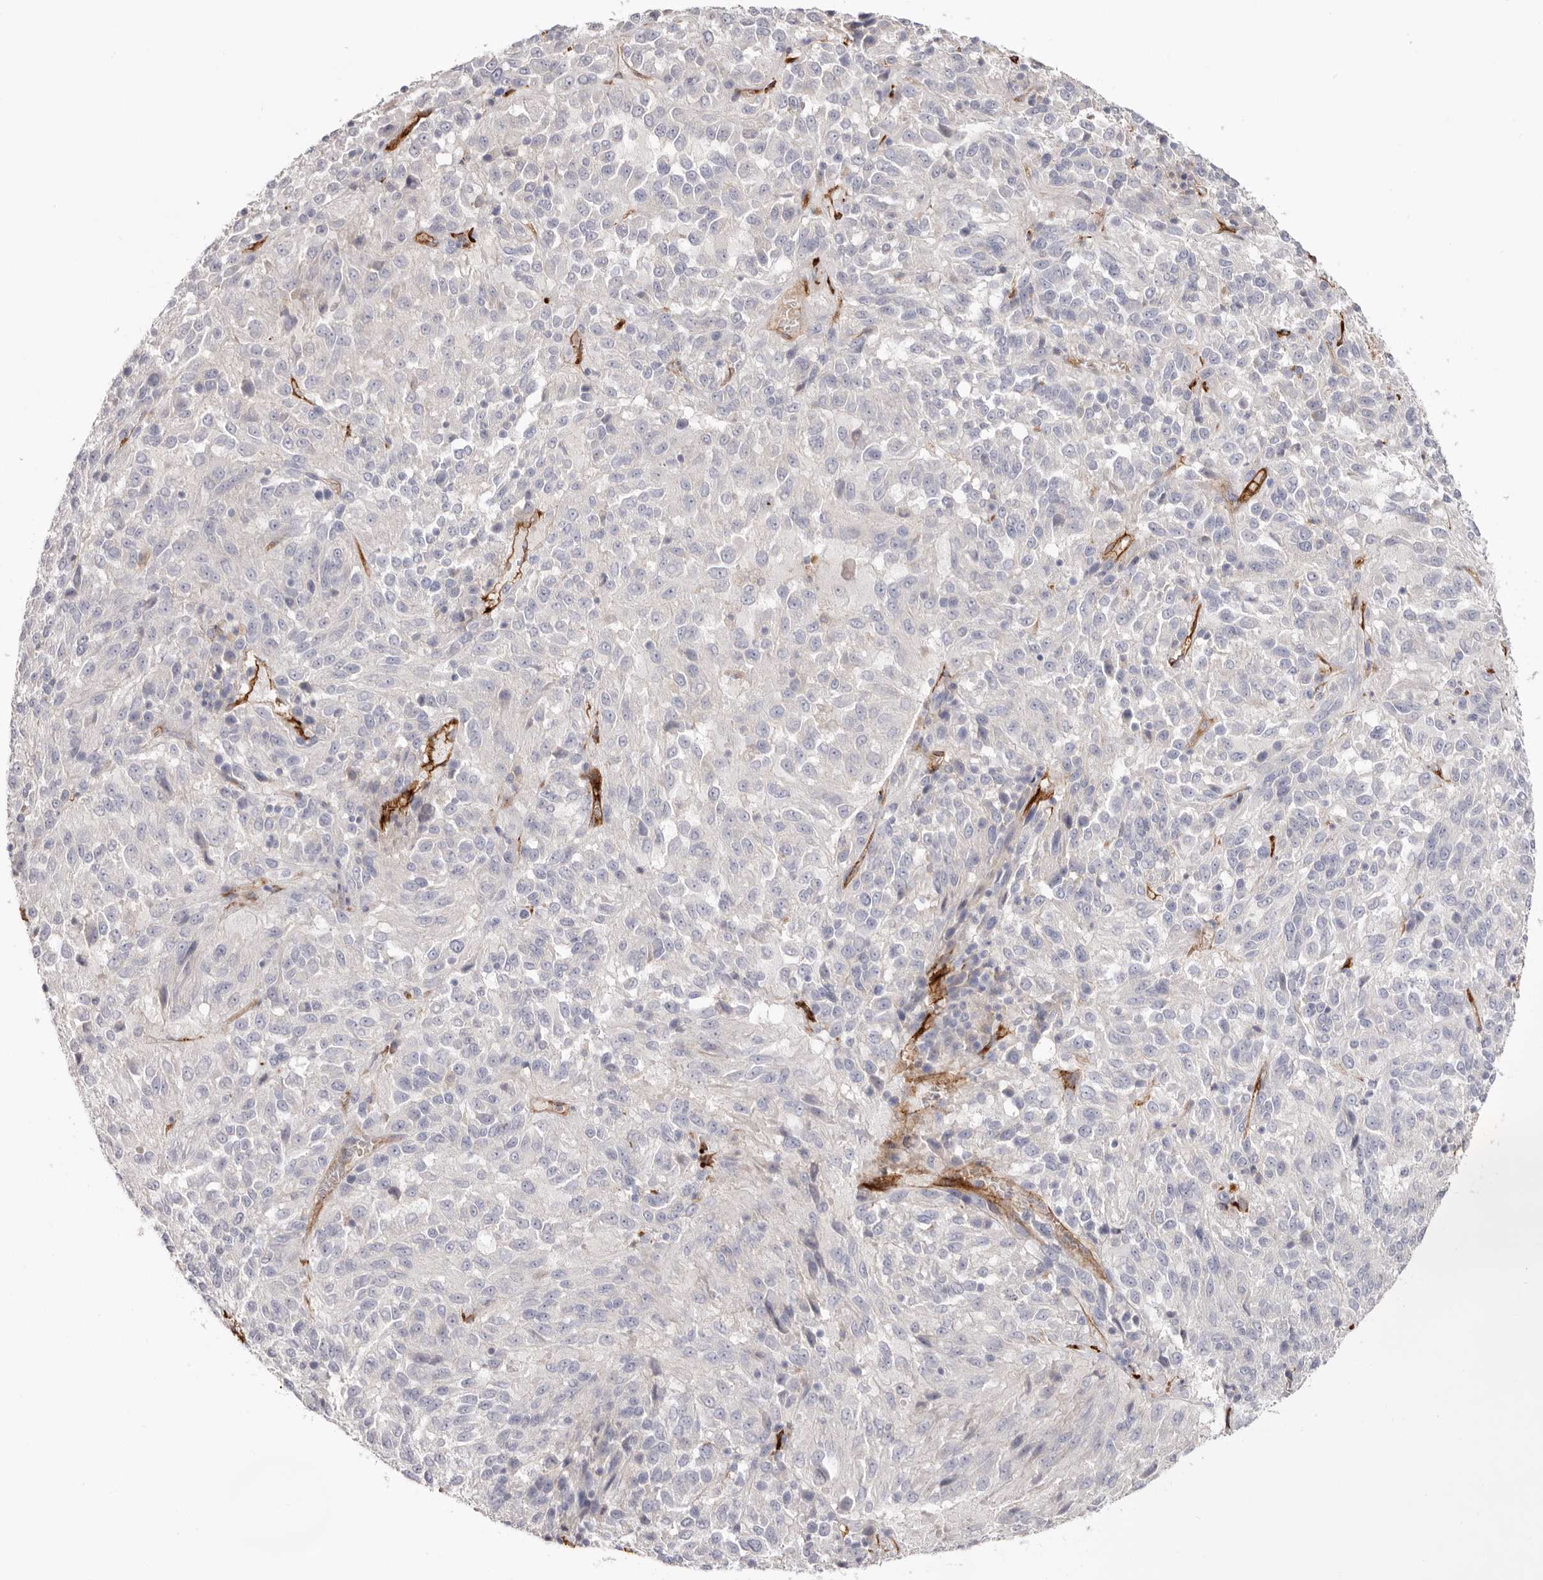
{"staining": {"intensity": "negative", "quantity": "none", "location": "none"}, "tissue": "melanoma", "cell_type": "Tumor cells", "image_type": "cancer", "snomed": [{"axis": "morphology", "description": "Malignant melanoma, Metastatic site"}, {"axis": "topography", "description": "Lung"}], "caption": "Immunohistochemistry of malignant melanoma (metastatic site) reveals no expression in tumor cells.", "gene": "LRRC66", "patient": {"sex": "male", "age": 64}}